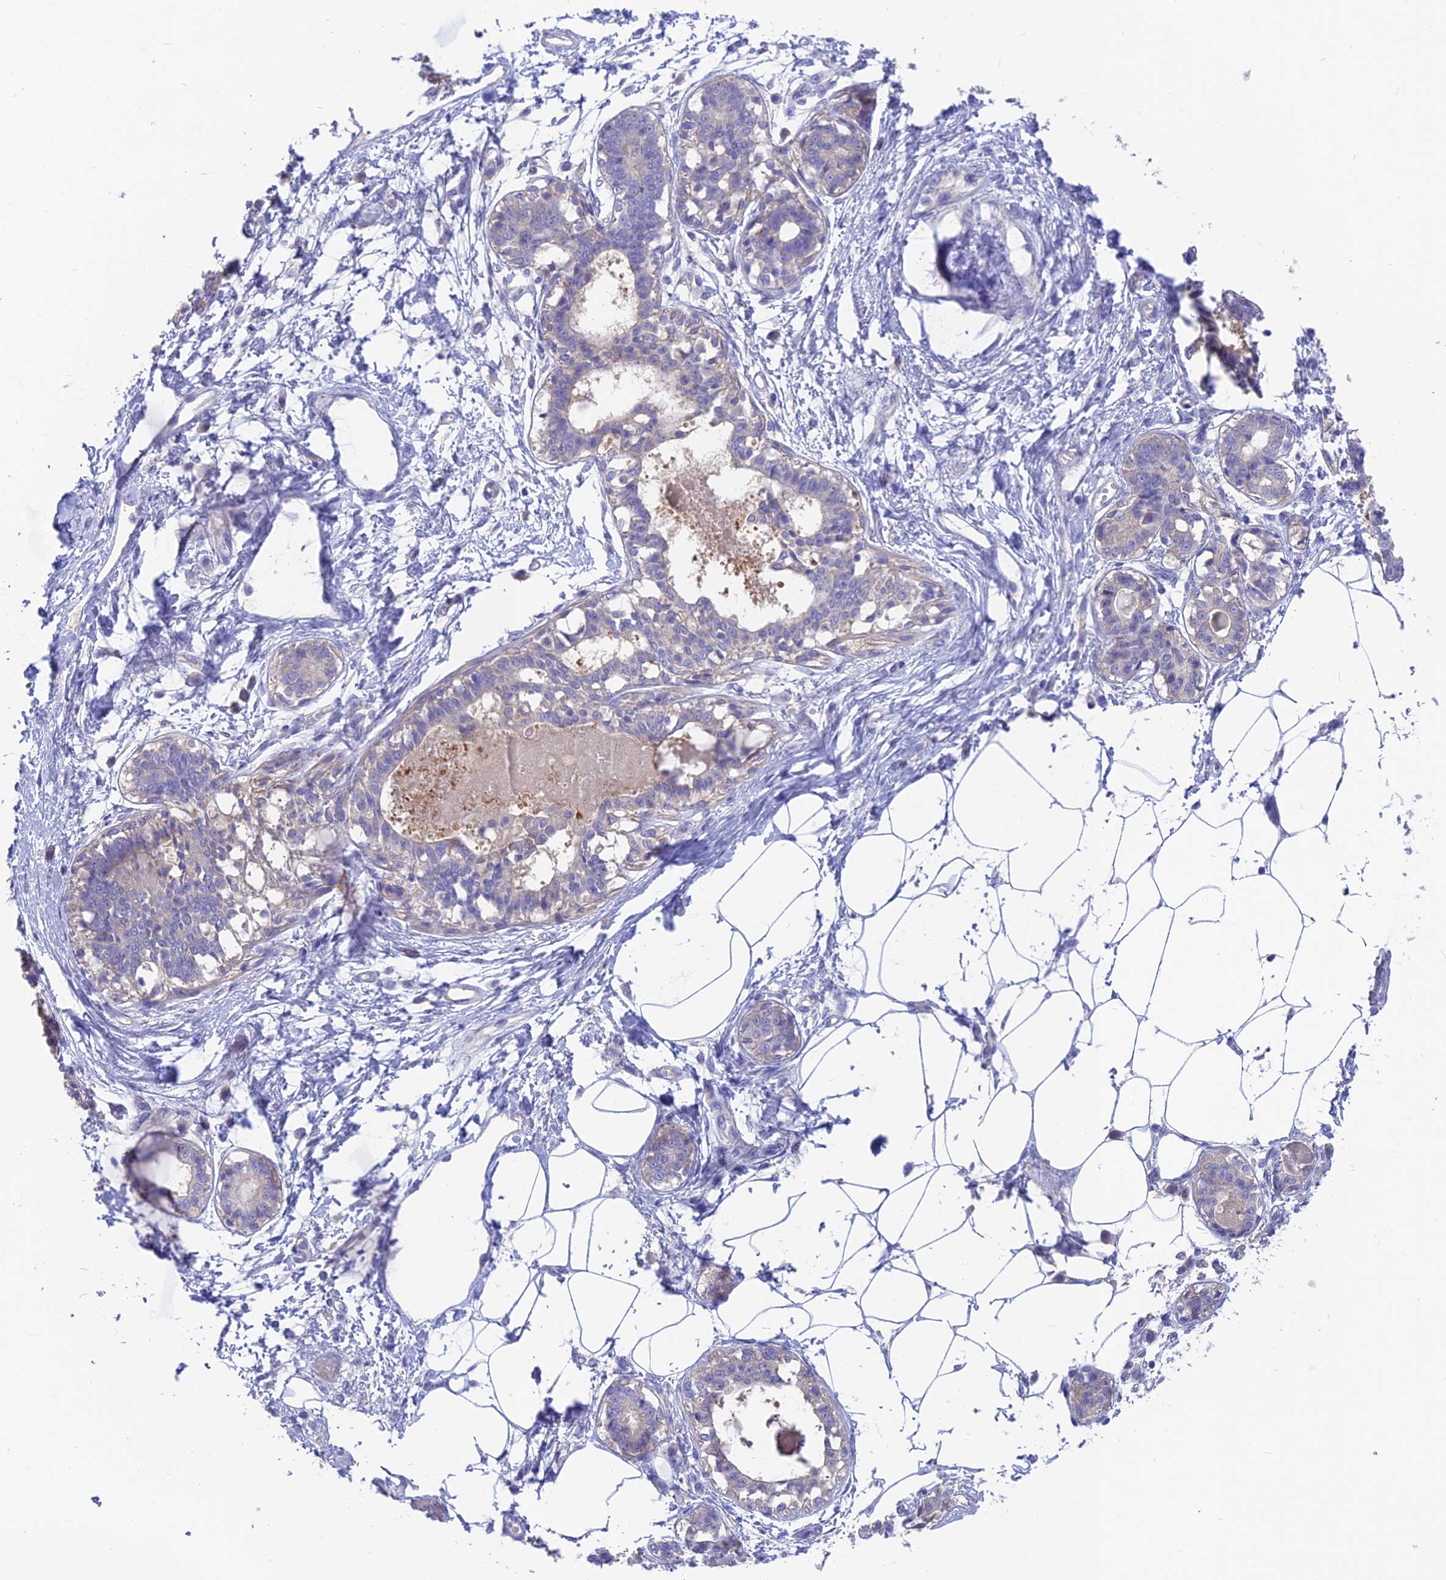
{"staining": {"intensity": "negative", "quantity": "none", "location": "none"}, "tissue": "breast", "cell_type": "Adipocytes", "image_type": "normal", "snomed": [{"axis": "morphology", "description": "Normal tissue, NOS"}, {"axis": "topography", "description": "Breast"}], "caption": "Image shows no significant protein staining in adipocytes of benign breast.", "gene": "LZTFL1", "patient": {"sex": "female", "age": 45}}